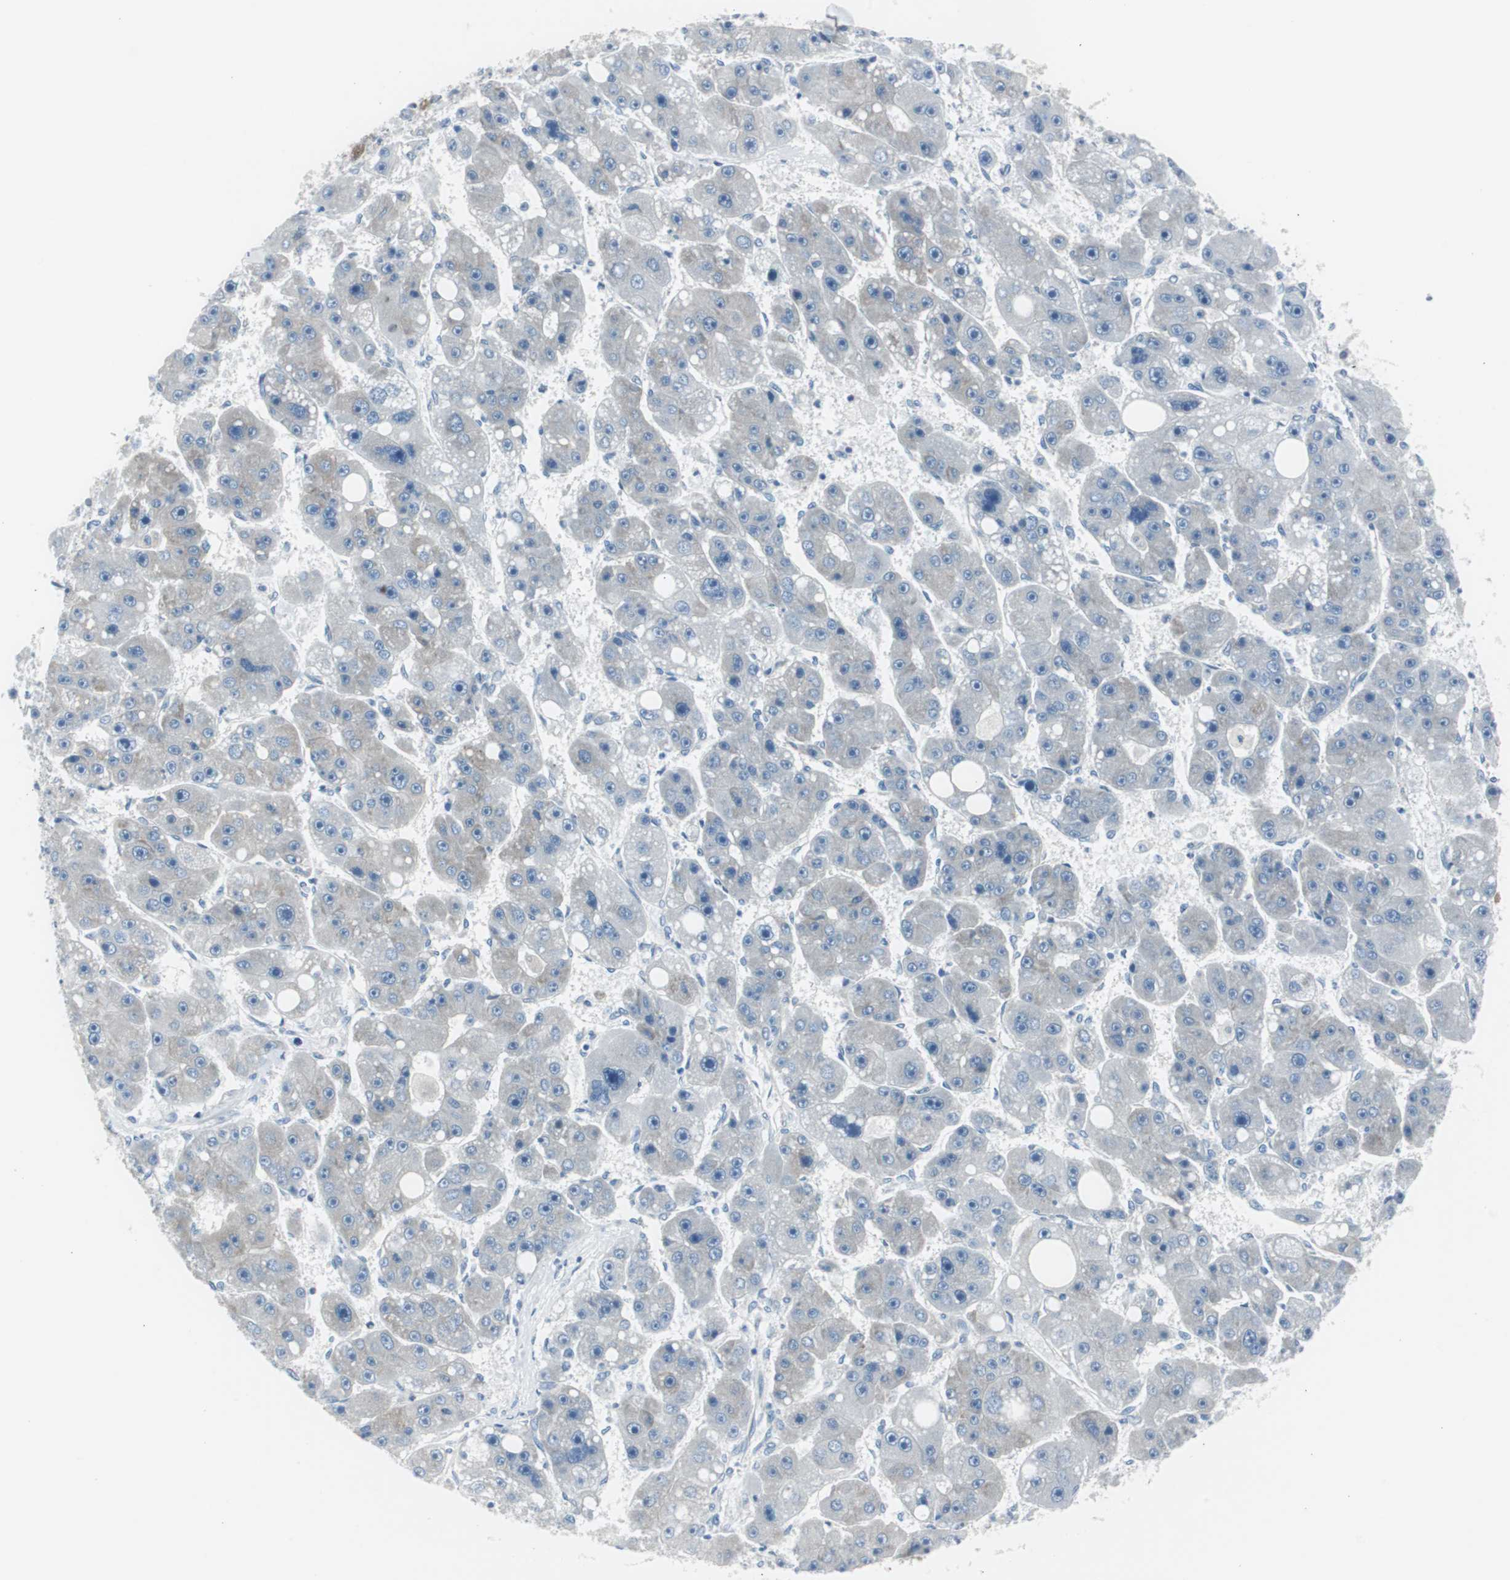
{"staining": {"intensity": "negative", "quantity": "none", "location": "none"}, "tissue": "liver cancer", "cell_type": "Tumor cells", "image_type": "cancer", "snomed": [{"axis": "morphology", "description": "Carcinoma, Hepatocellular, NOS"}, {"axis": "topography", "description": "Liver"}], "caption": "This micrograph is of liver cancer stained with immunohistochemistry to label a protein in brown with the nuclei are counter-stained blue. There is no staining in tumor cells.", "gene": "RPS12", "patient": {"sex": "female", "age": 61}}